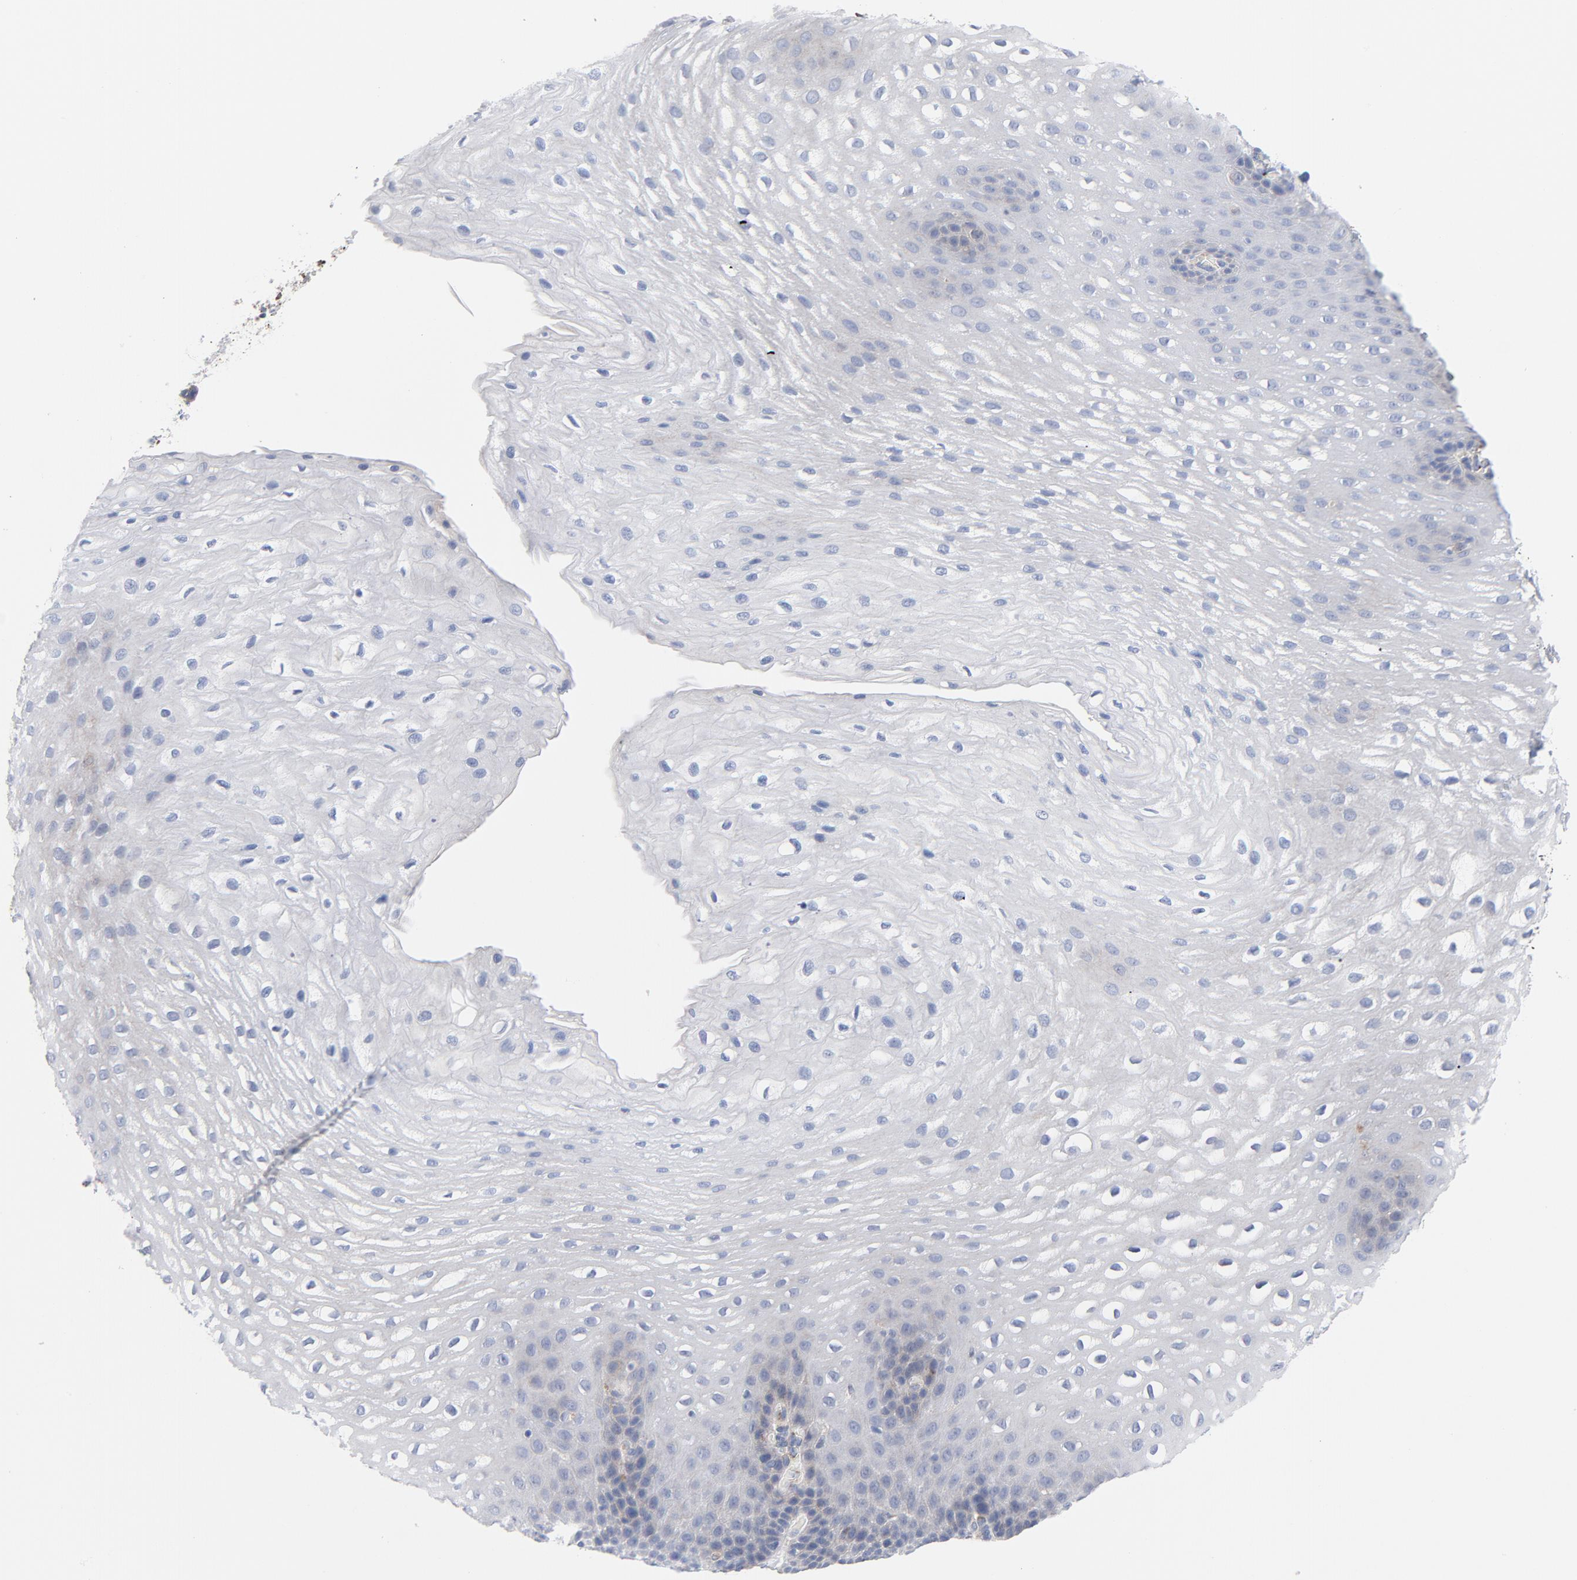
{"staining": {"intensity": "negative", "quantity": "none", "location": "none"}, "tissue": "esophagus", "cell_type": "Squamous epithelial cells", "image_type": "normal", "snomed": [{"axis": "morphology", "description": "Normal tissue, NOS"}, {"axis": "topography", "description": "Esophagus"}], "caption": "Immunohistochemistry of unremarkable human esophagus exhibits no expression in squamous epithelial cells.", "gene": "RAPGEF3", "patient": {"sex": "male", "age": 48}}